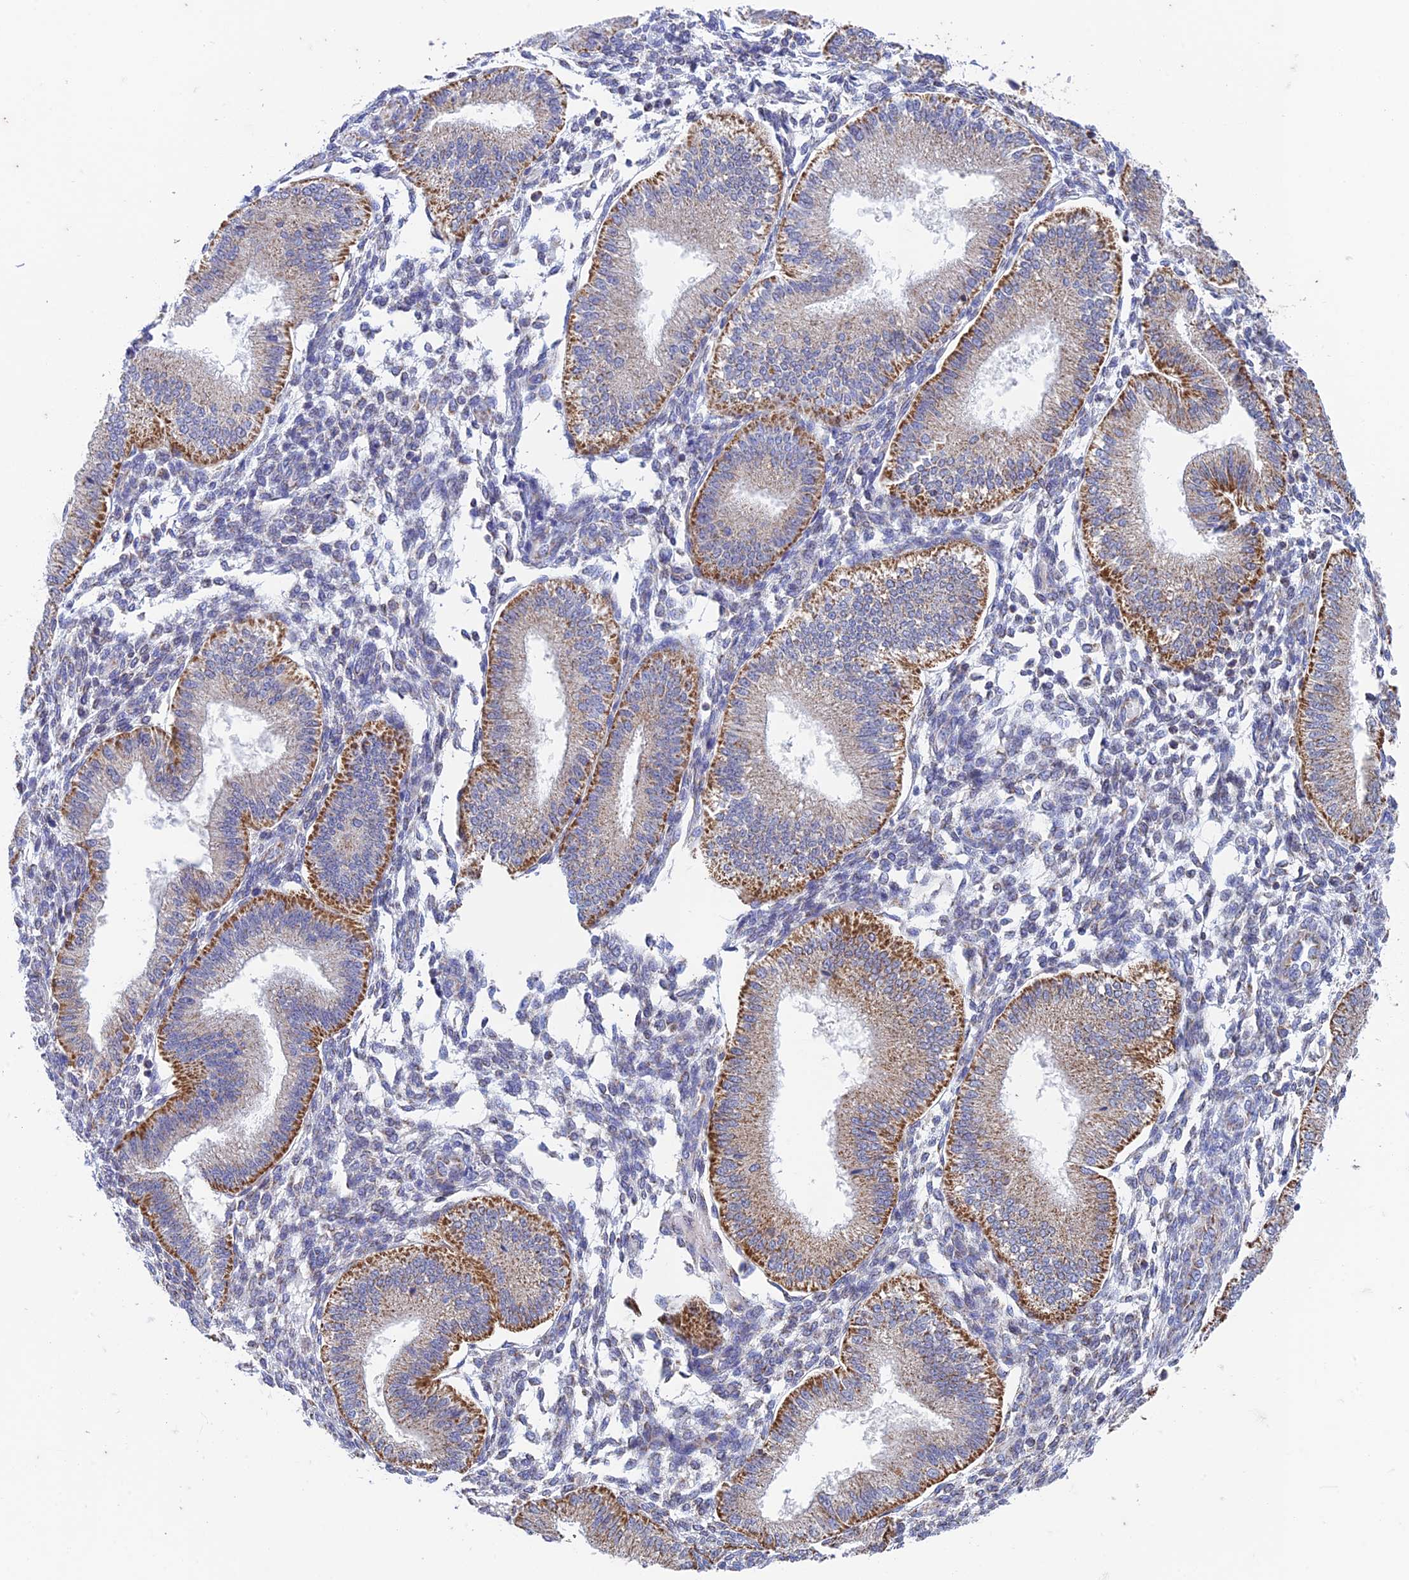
{"staining": {"intensity": "negative", "quantity": "none", "location": "none"}, "tissue": "endometrium", "cell_type": "Cells in endometrial stroma", "image_type": "normal", "snomed": [{"axis": "morphology", "description": "Normal tissue, NOS"}, {"axis": "topography", "description": "Endometrium"}], "caption": "This is a image of immunohistochemistry (IHC) staining of unremarkable endometrium, which shows no expression in cells in endometrial stroma. (Stains: DAB (3,3'-diaminobenzidine) immunohistochemistry with hematoxylin counter stain, Microscopy: brightfield microscopy at high magnification).", "gene": "ZNF181", "patient": {"sex": "female", "age": 39}}